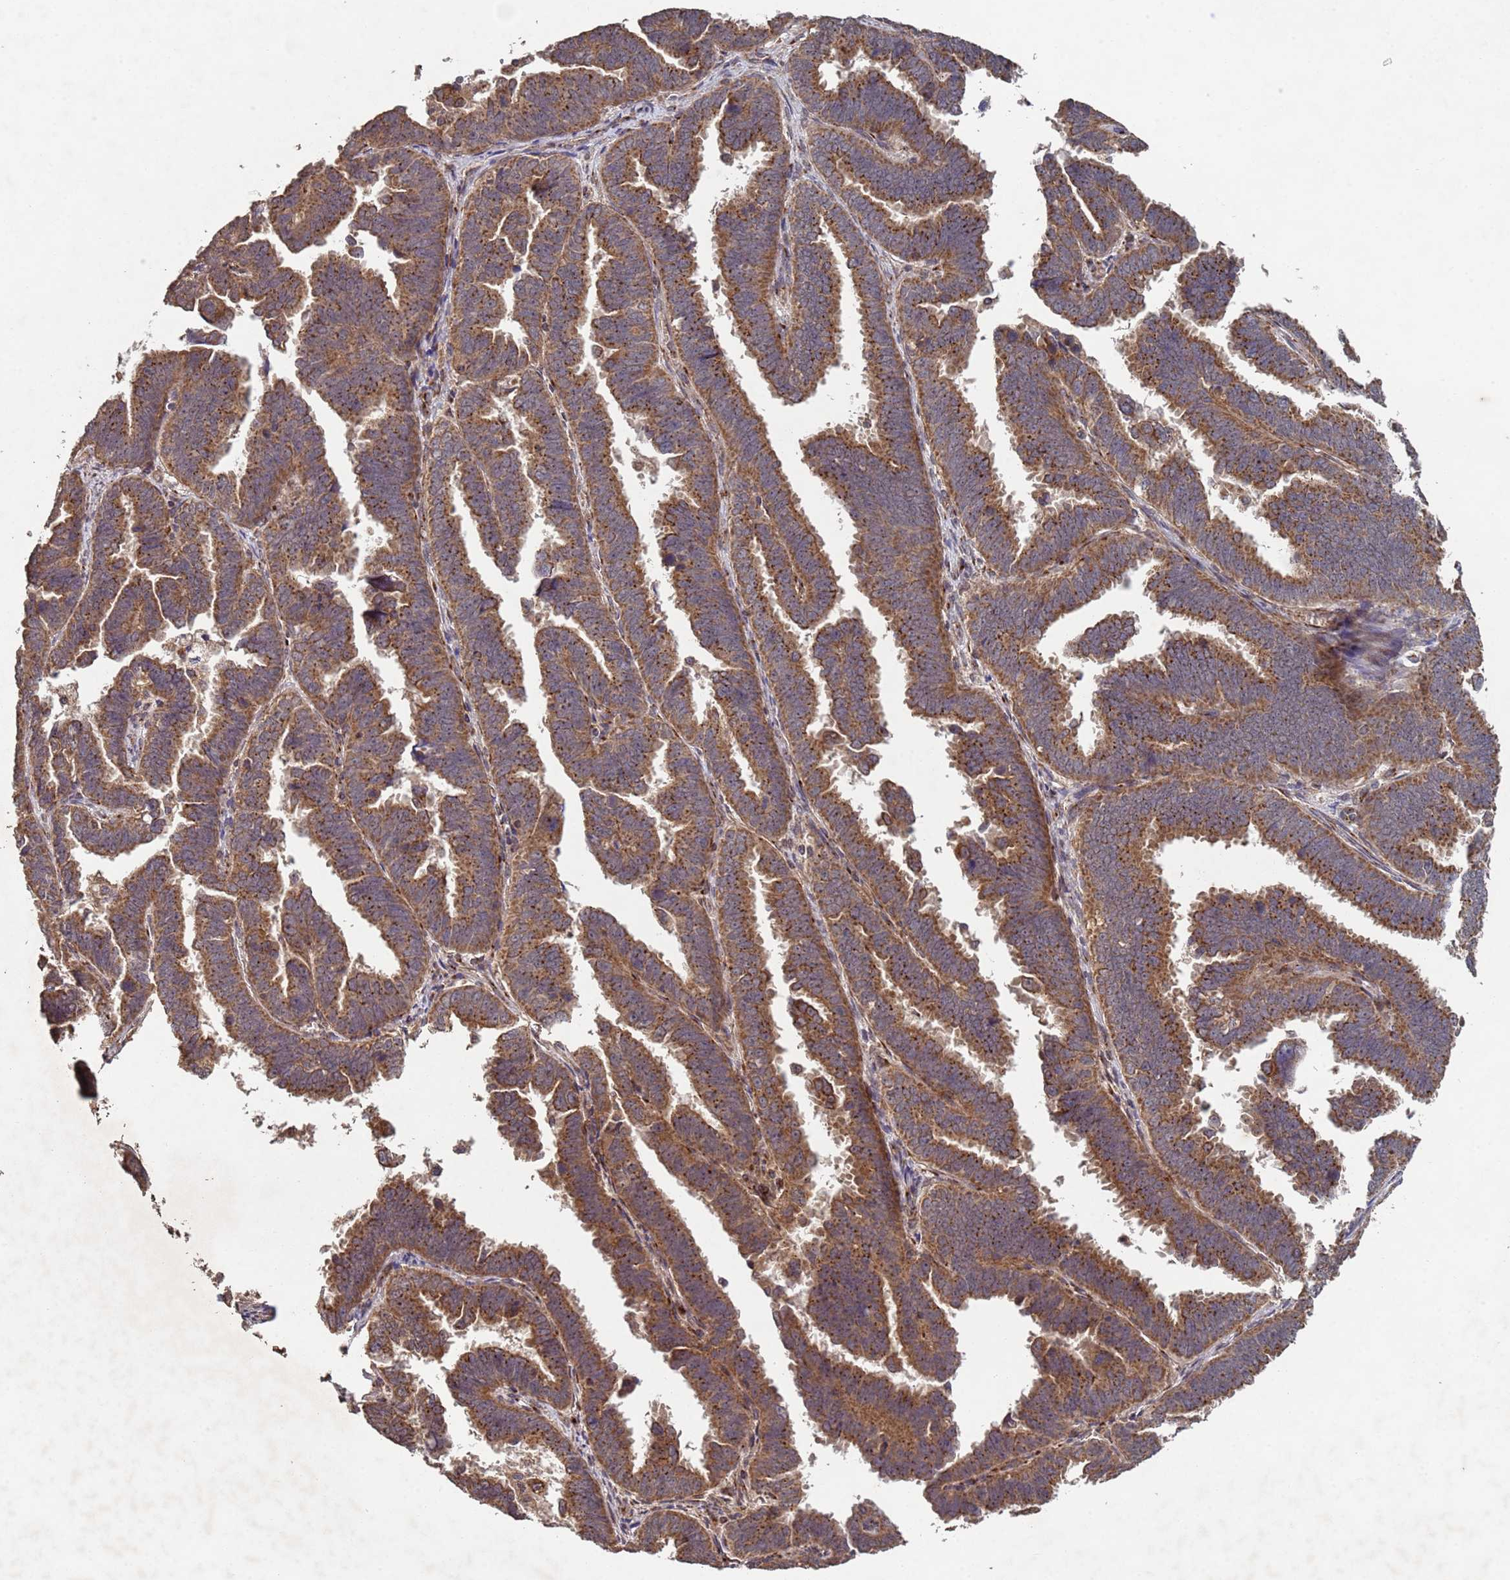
{"staining": {"intensity": "moderate", "quantity": ">75%", "location": "cytoplasmic/membranous"}, "tissue": "endometrial cancer", "cell_type": "Tumor cells", "image_type": "cancer", "snomed": [{"axis": "morphology", "description": "Adenocarcinoma, NOS"}, {"axis": "topography", "description": "Endometrium"}], "caption": "Immunohistochemical staining of human endometrial cancer (adenocarcinoma) reveals moderate cytoplasmic/membranous protein positivity in about >75% of tumor cells.", "gene": "FASTKD1", "patient": {"sex": "female", "age": 75}}